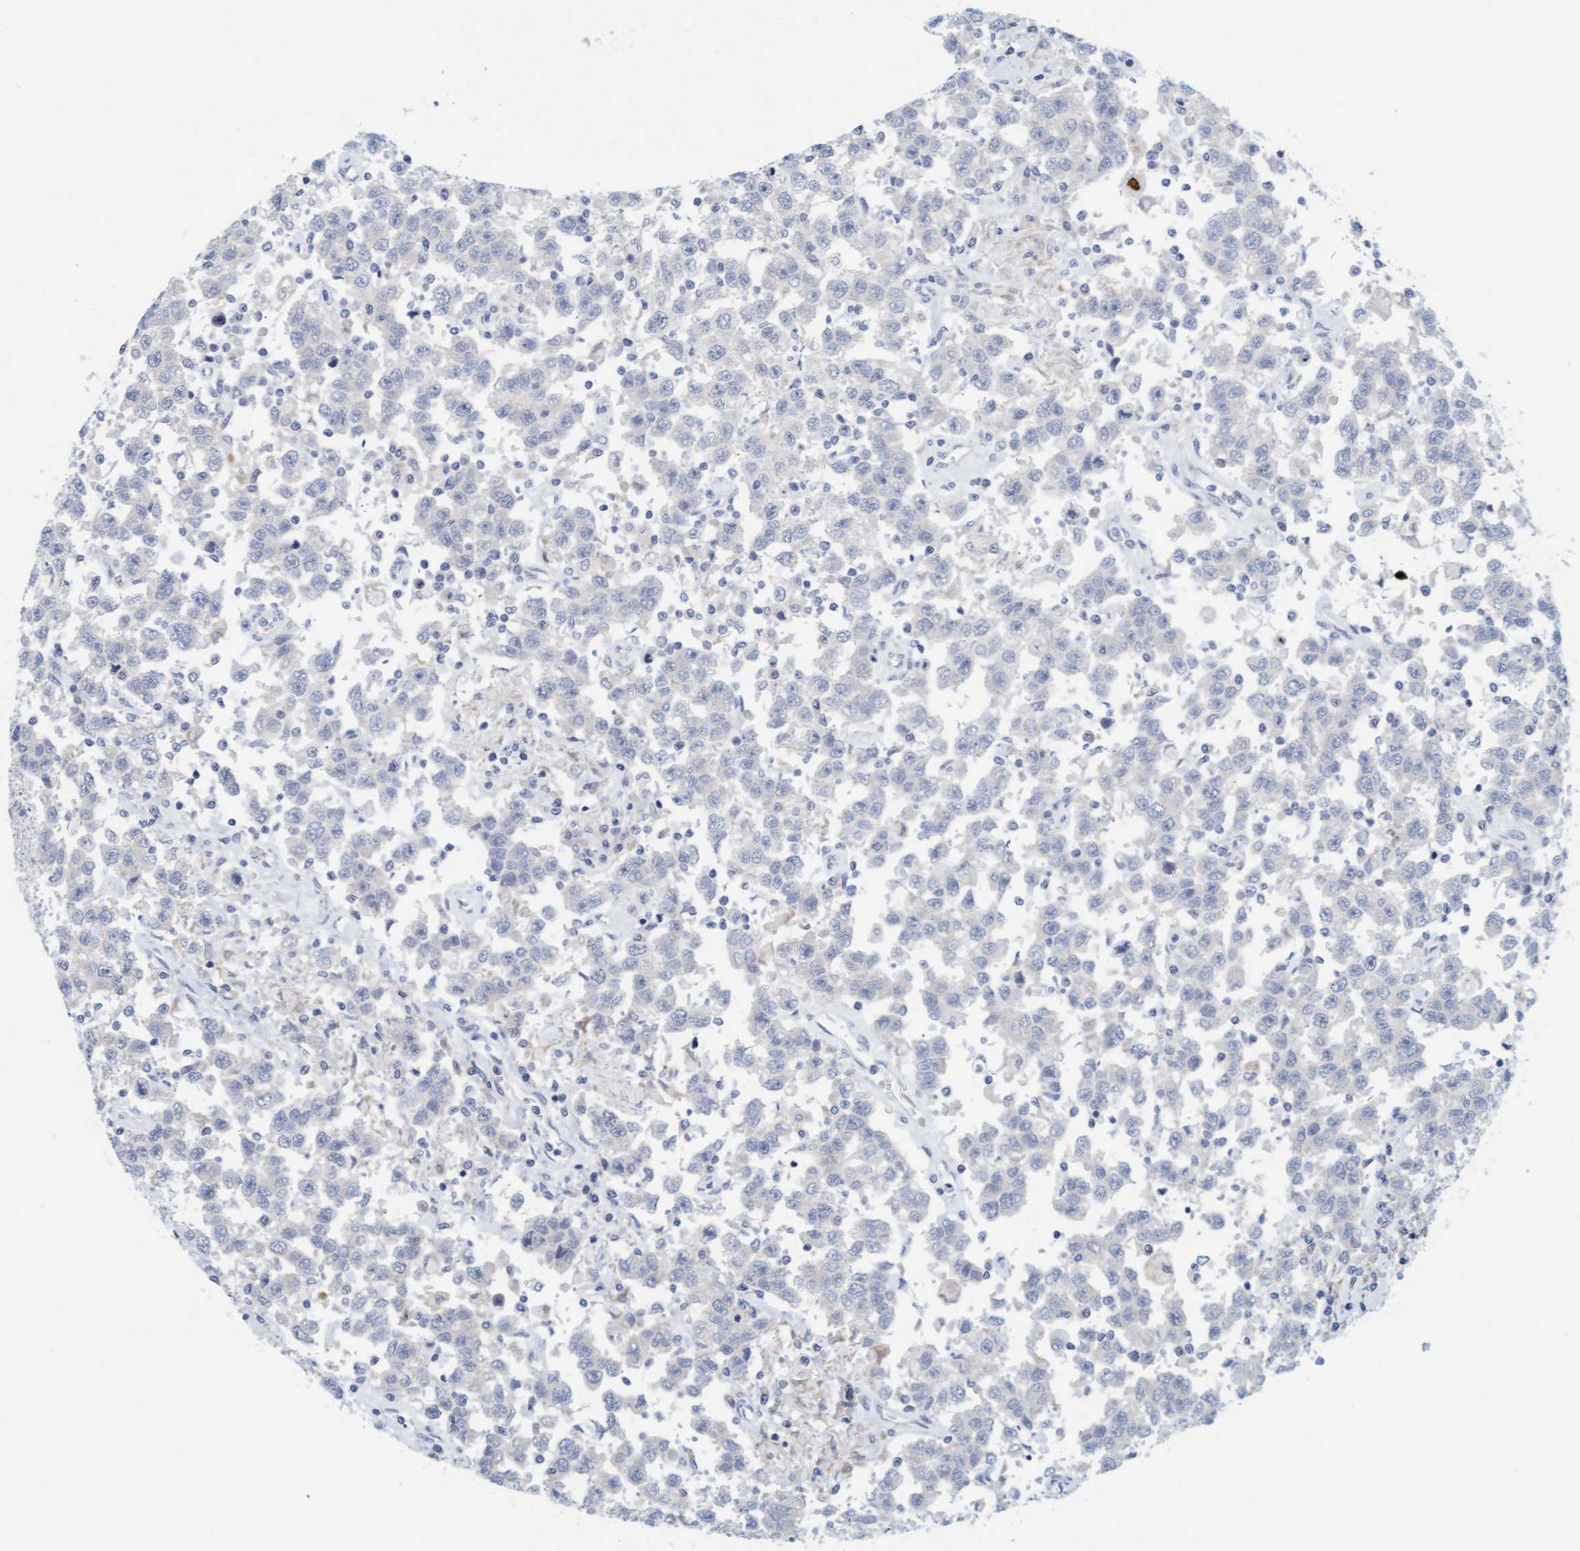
{"staining": {"intensity": "negative", "quantity": "none", "location": "none"}, "tissue": "testis cancer", "cell_type": "Tumor cells", "image_type": "cancer", "snomed": [{"axis": "morphology", "description": "Seminoma, NOS"}, {"axis": "topography", "description": "Testis"}], "caption": "High power microscopy histopathology image of an immunohistochemistry (IHC) histopathology image of testis cancer, revealing no significant positivity in tumor cells.", "gene": "CPA3", "patient": {"sex": "male", "age": 41}}